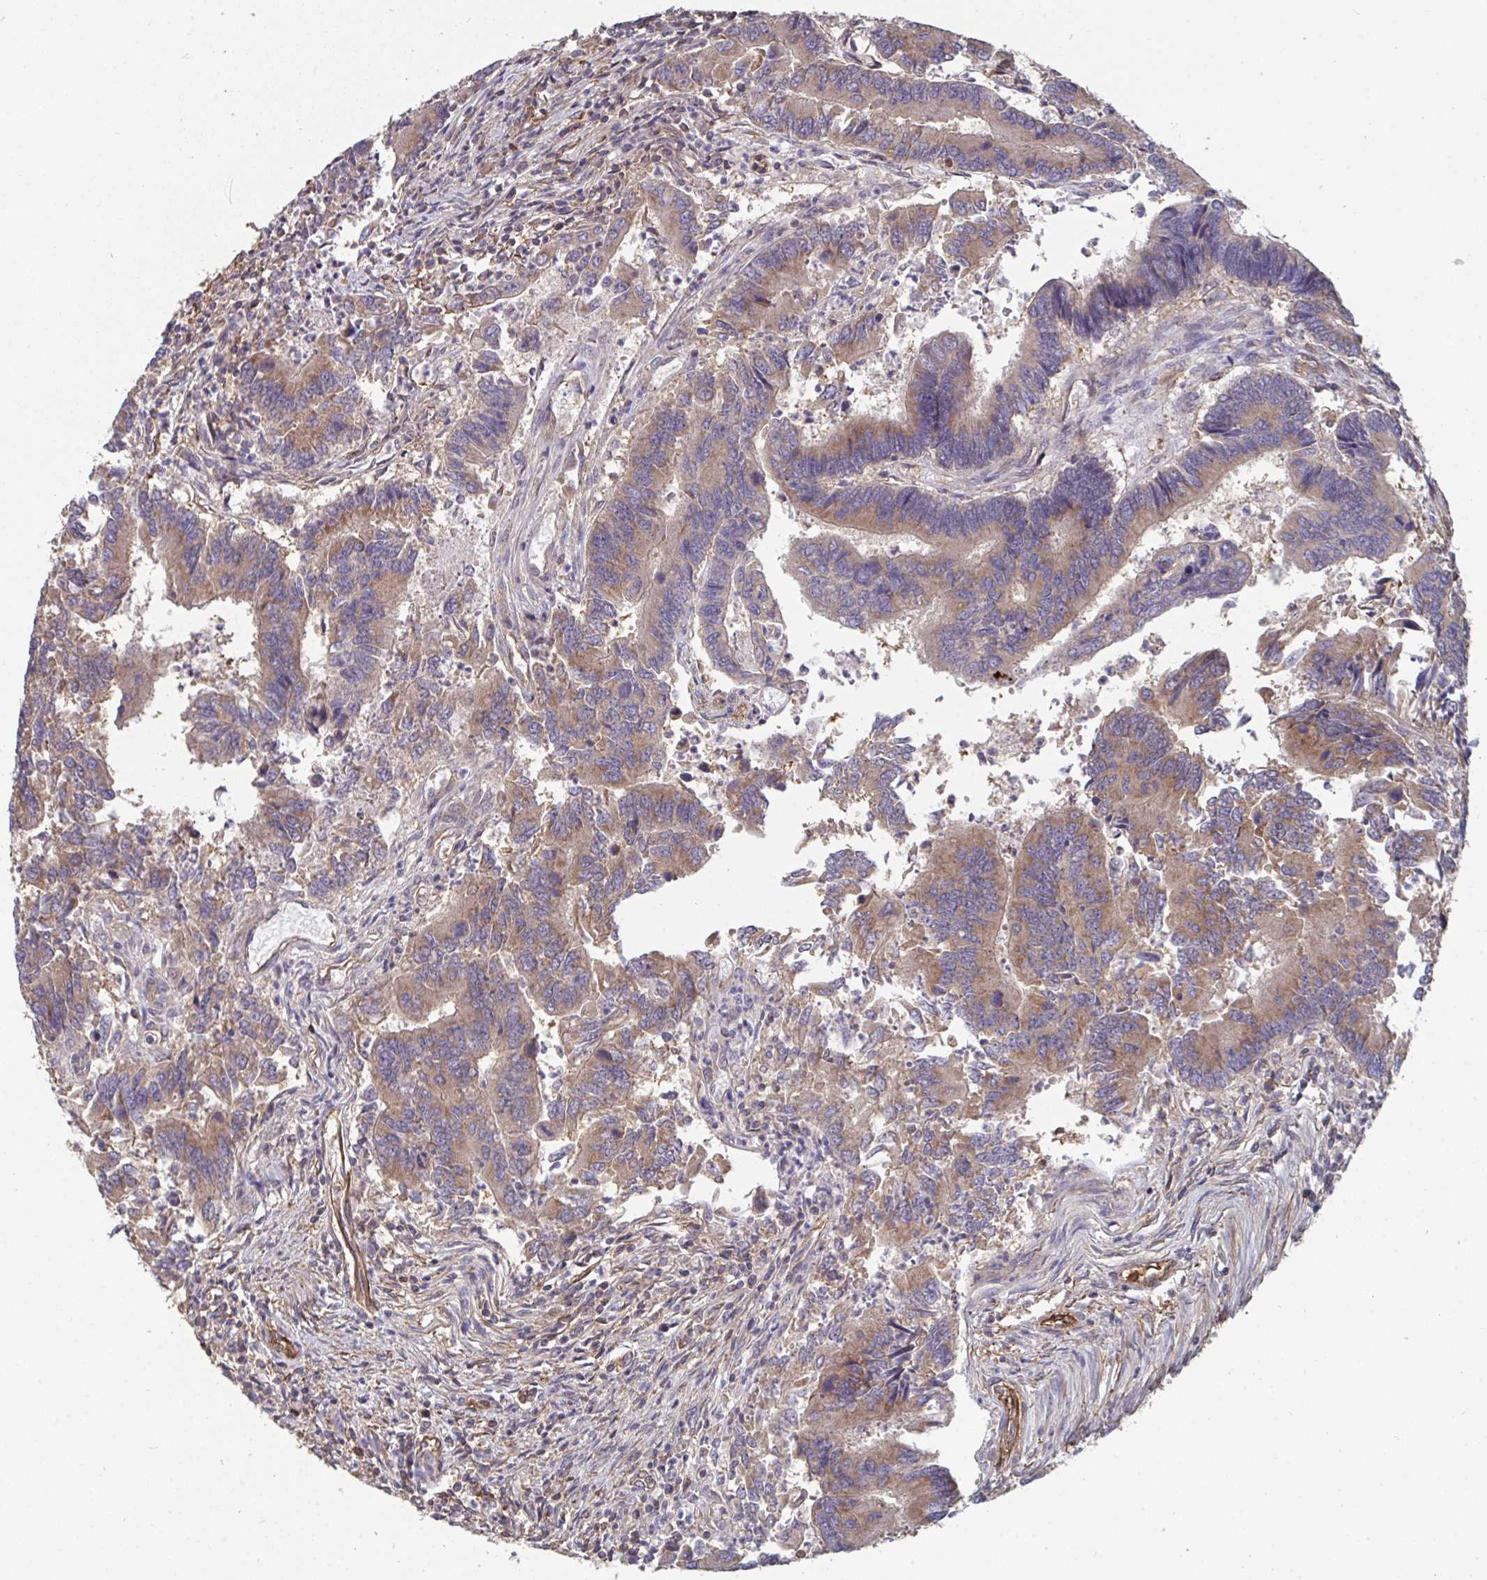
{"staining": {"intensity": "weak", "quantity": ">75%", "location": "cytoplasmic/membranous"}, "tissue": "colorectal cancer", "cell_type": "Tumor cells", "image_type": "cancer", "snomed": [{"axis": "morphology", "description": "Adenocarcinoma, NOS"}, {"axis": "topography", "description": "Colon"}], "caption": "Protein expression by immunohistochemistry (IHC) reveals weak cytoplasmic/membranous expression in about >75% of tumor cells in colorectal adenocarcinoma.", "gene": "ISCU", "patient": {"sex": "female", "age": 67}}